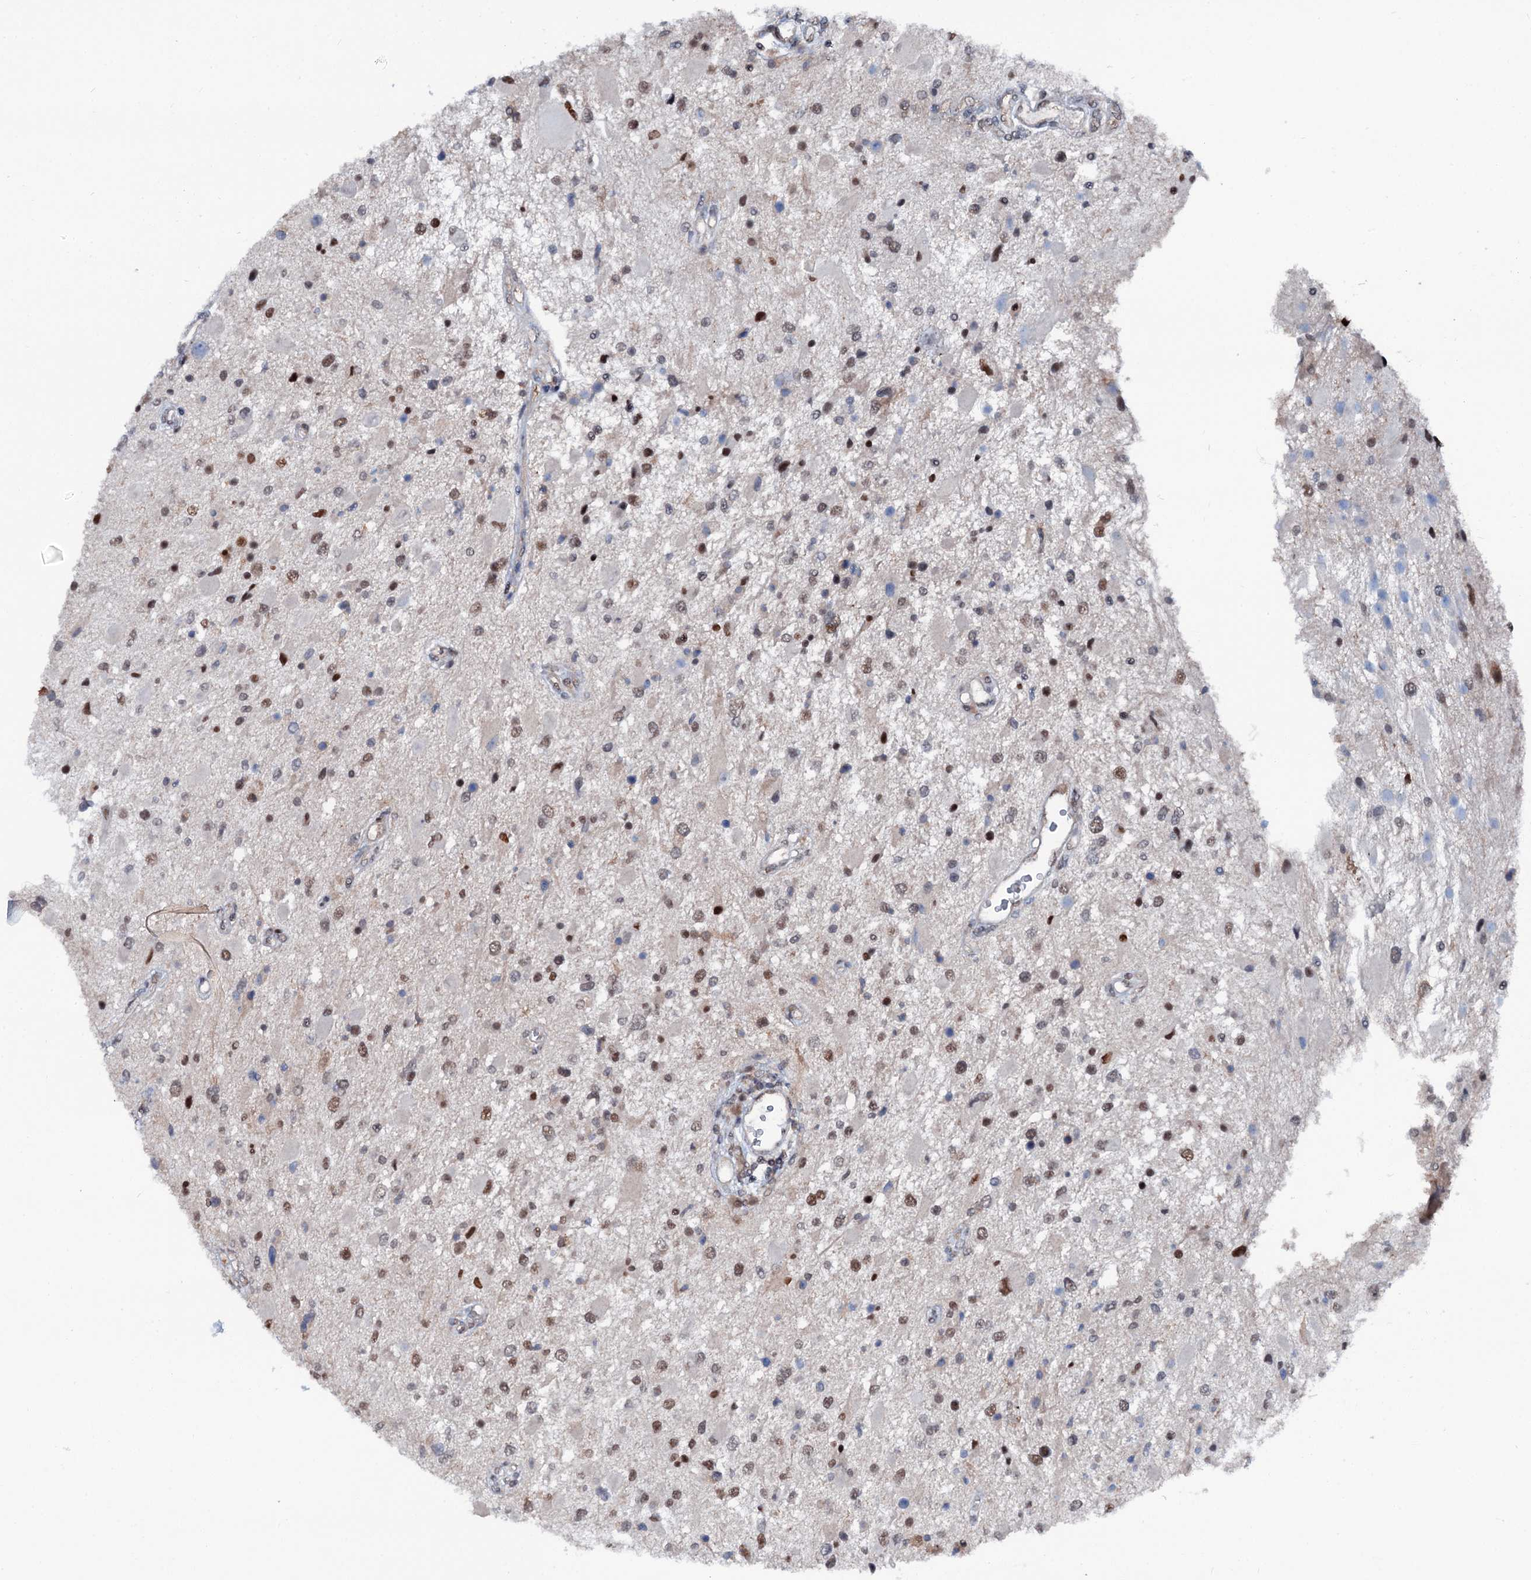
{"staining": {"intensity": "moderate", "quantity": "25%-75%", "location": "nuclear"}, "tissue": "glioma", "cell_type": "Tumor cells", "image_type": "cancer", "snomed": [{"axis": "morphology", "description": "Glioma, malignant, High grade"}, {"axis": "topography", "description": "Brain"}], "caption": "Malignant glioma (high-grade) tissue displays moderate nuclear staining in about 25%-75% of tumor cells", "gene": "PSMD13", "patient": {"sex": "male", "age": 53}}